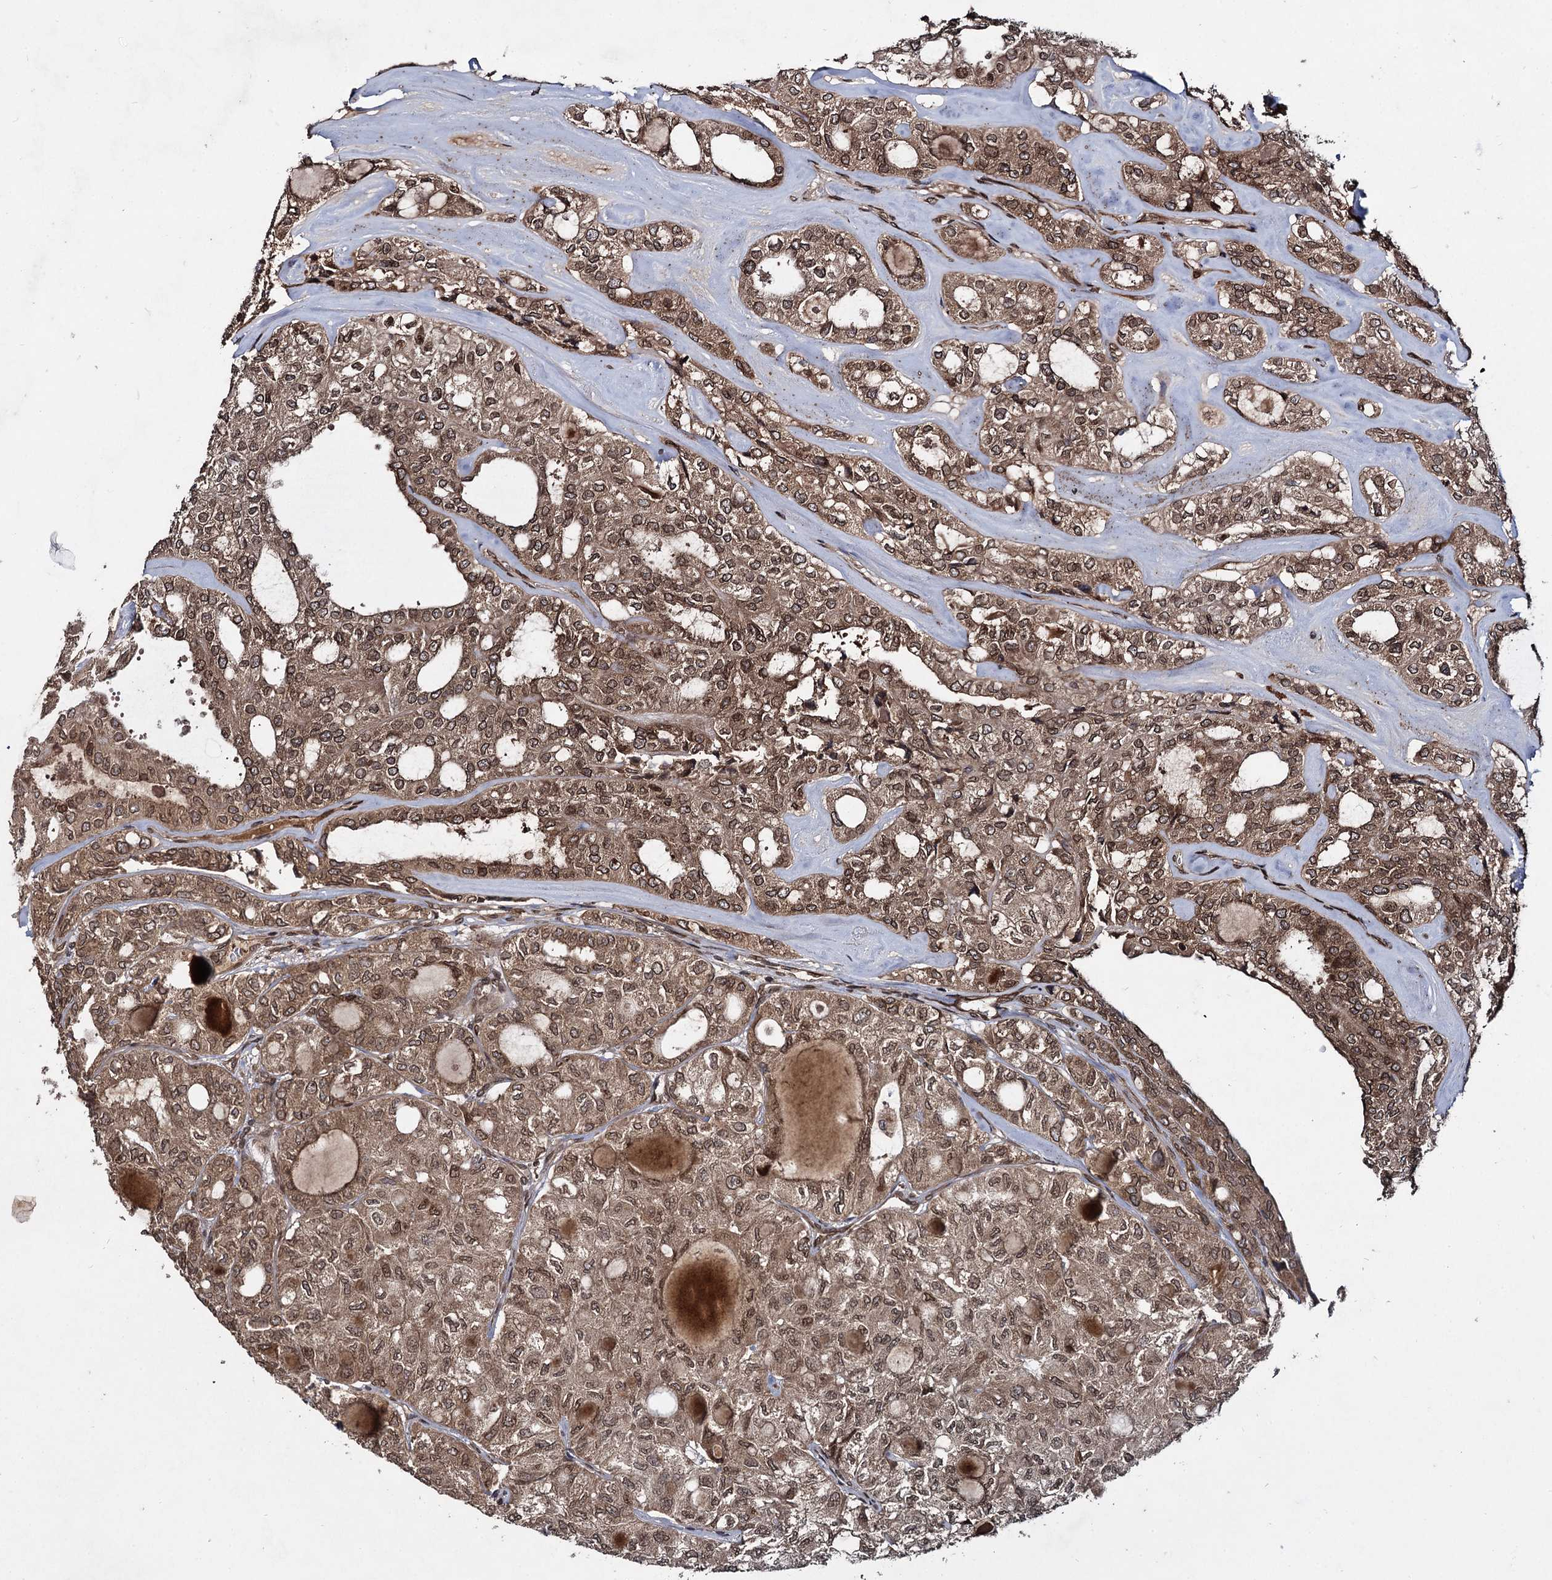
{"staining": {"intensity": "moderate", "quantity": ">75%", "location": "cytoplasmic/membranous,nuclear"}, "tissue": "thyroid cancer", "cell_type": "Tumor cells", "image_type": "cancer", "snomed": [{"axis": "morphology", "description": "Follicular adenoma carcinoma, NOS"}, {"axis": "topography", "description": "Thyroid gland"}], "caption": "Approximately >75% of tumor cells in follicular adenoma carcinoma (thyroid) demonstrate moderate cytoplasmic/membranous and nuclear protein positivity as visualized by brown immunohistochemical staining.", "gene": "DCP1B", "patient": {"sex": "male", "age": 75}}